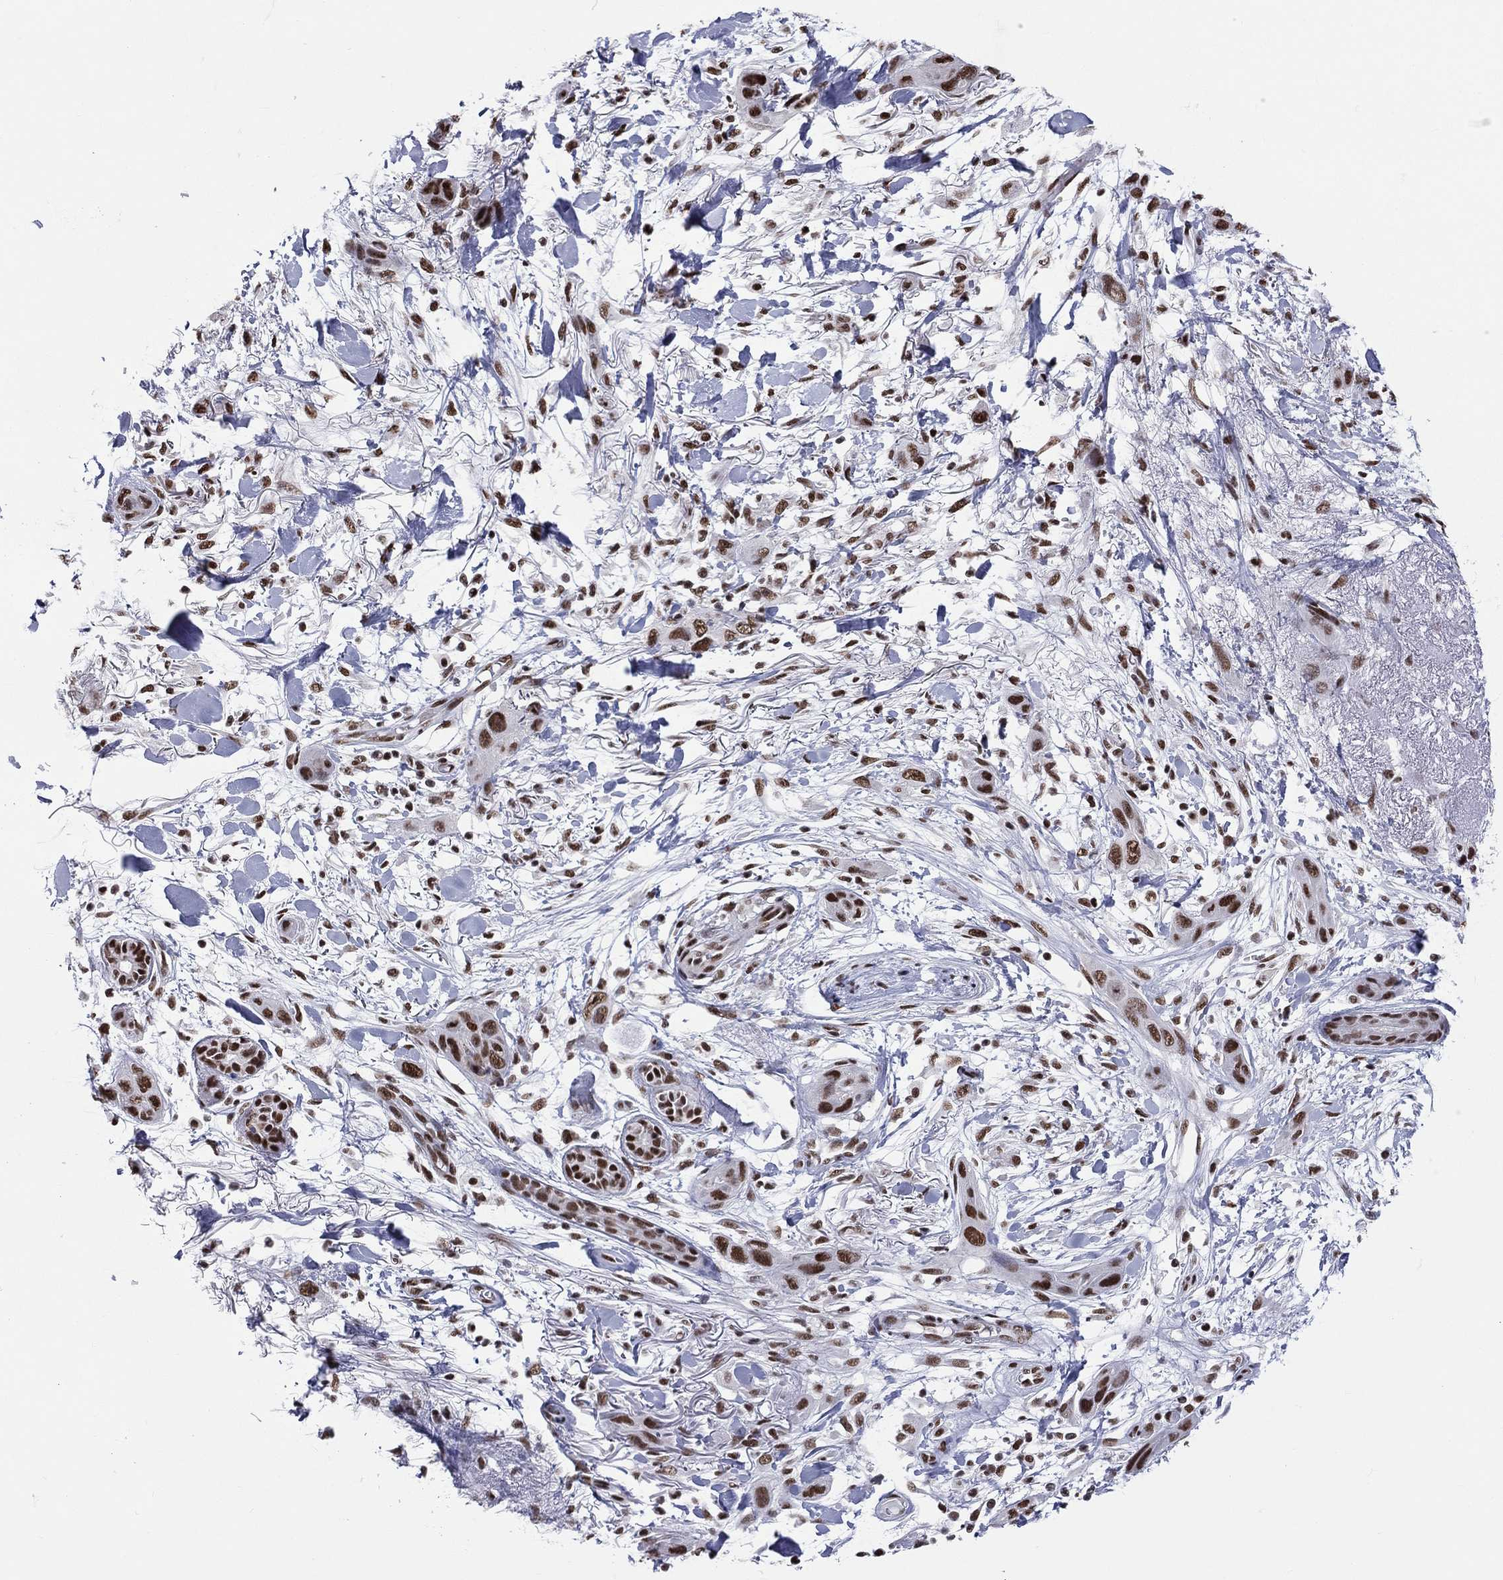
{"staining": {"intensity": "strong", "quantity": ">75%", "location": "nuclear"}, "tissue": "skin cancer", "cell_type": "Tumor cells", "image_type": "cancer", "snomed": [{"axis": "morphology", "description": "Squamous cell carcinoma, NOS"}, {"axis": "topography", "description": "Skin"}], "caption": "This is an image of immunohistochemistry staining of skin cancer (squamous cell carcinoma), which shows strong expression in the nuclear of tumor cells.", "gene": "ZNF7", "patient": {"sex": "male", "age": 79}}